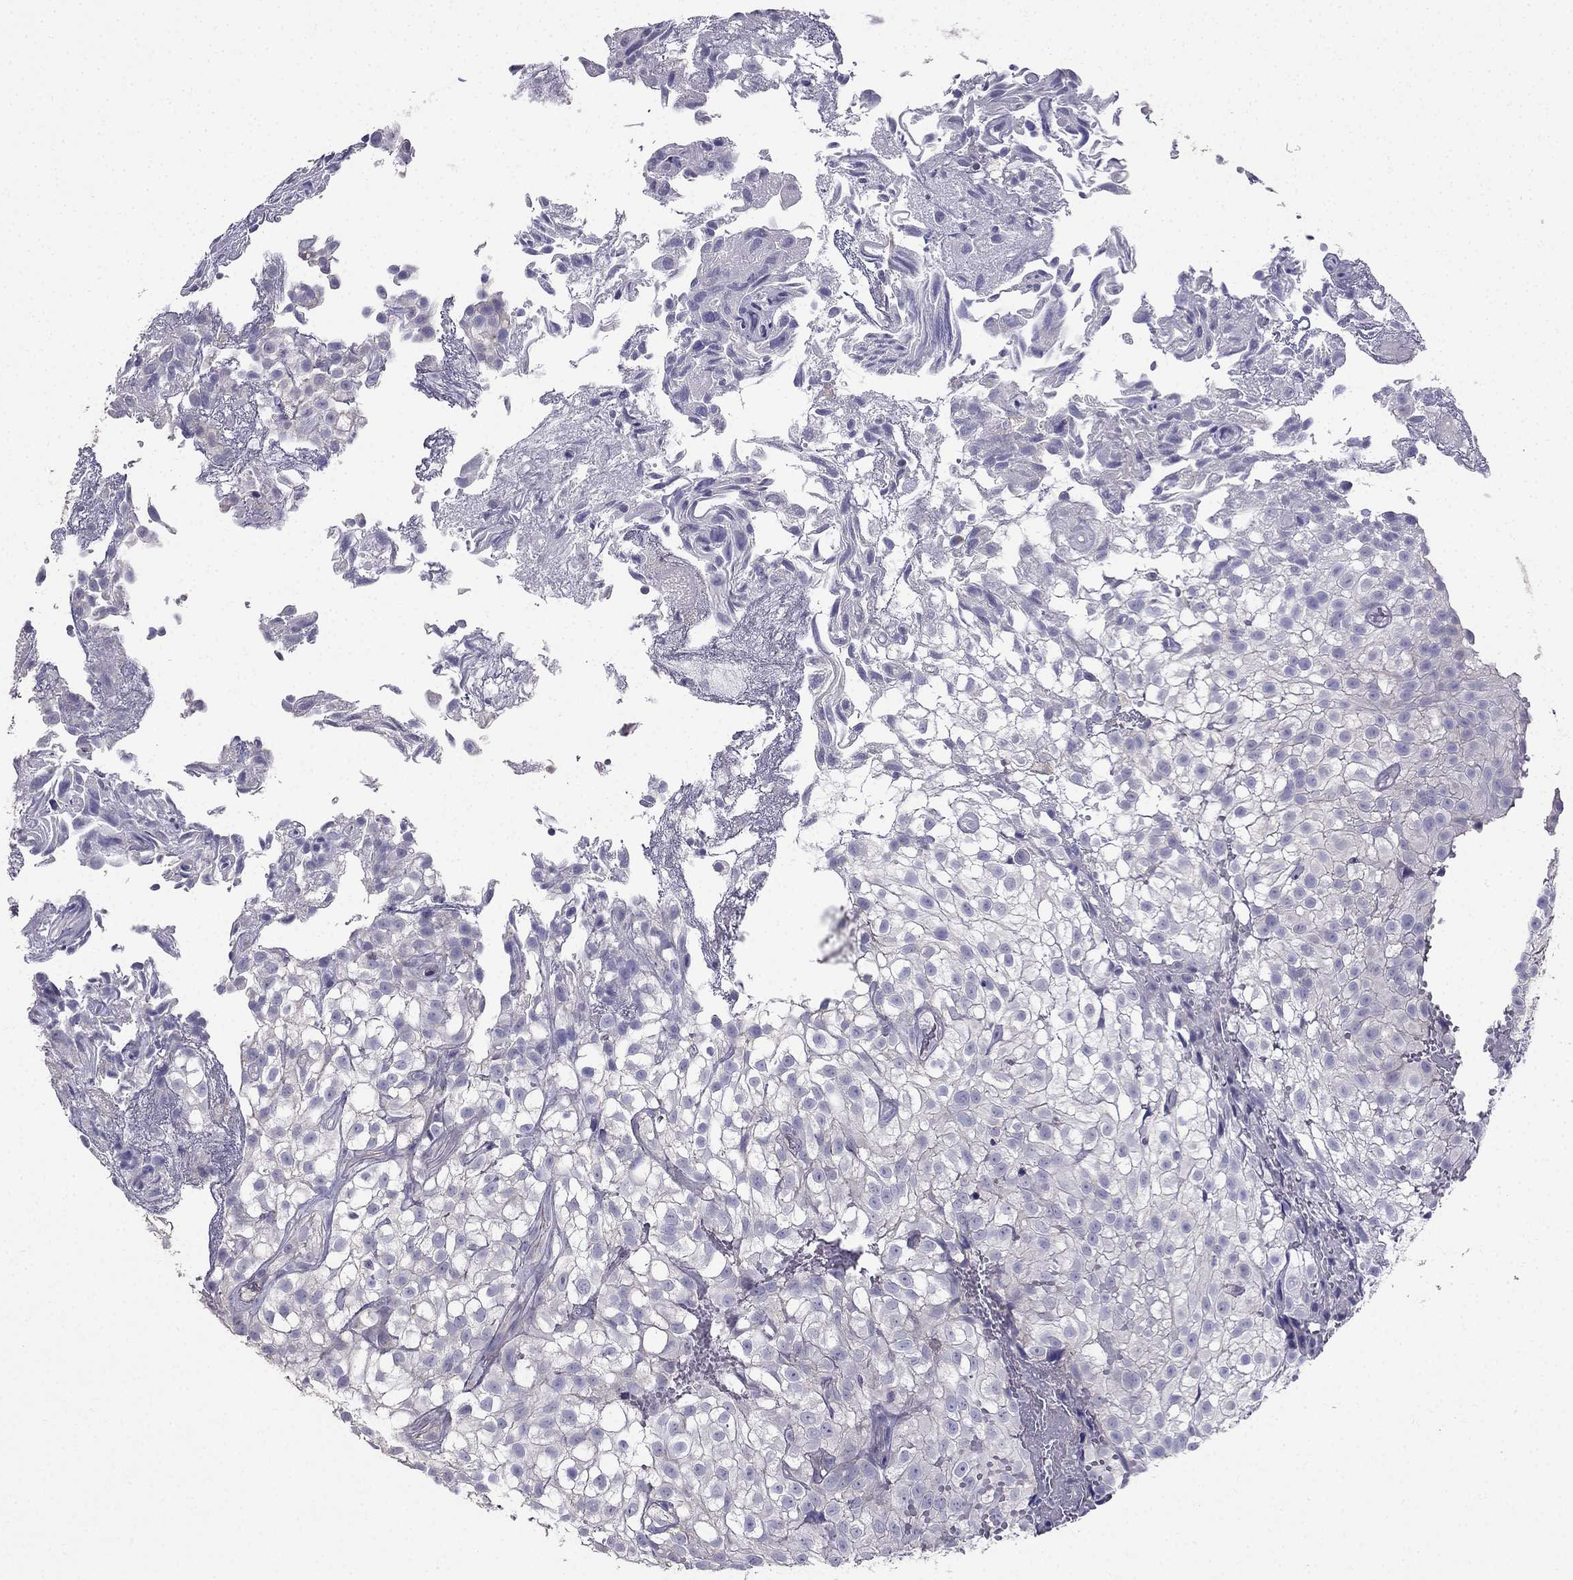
{"staining": {"intensity": "negative", "quantity": "none", "location": "none"}, "tissue": "urothelial cancer", "cell_type": "Tumor cells", "image_type": "cancer", "snomed": [{"axis": "morphology", "description": "Urothelial carcinoma, High grade"}, {"axis": "topography", "description": "Urinary bladder"}], "caption": "Tumor cells show no significant protein expression in urothelial cancer.", "gene": "AS3MT", "patient": {"sex": "male", "age": 56}}